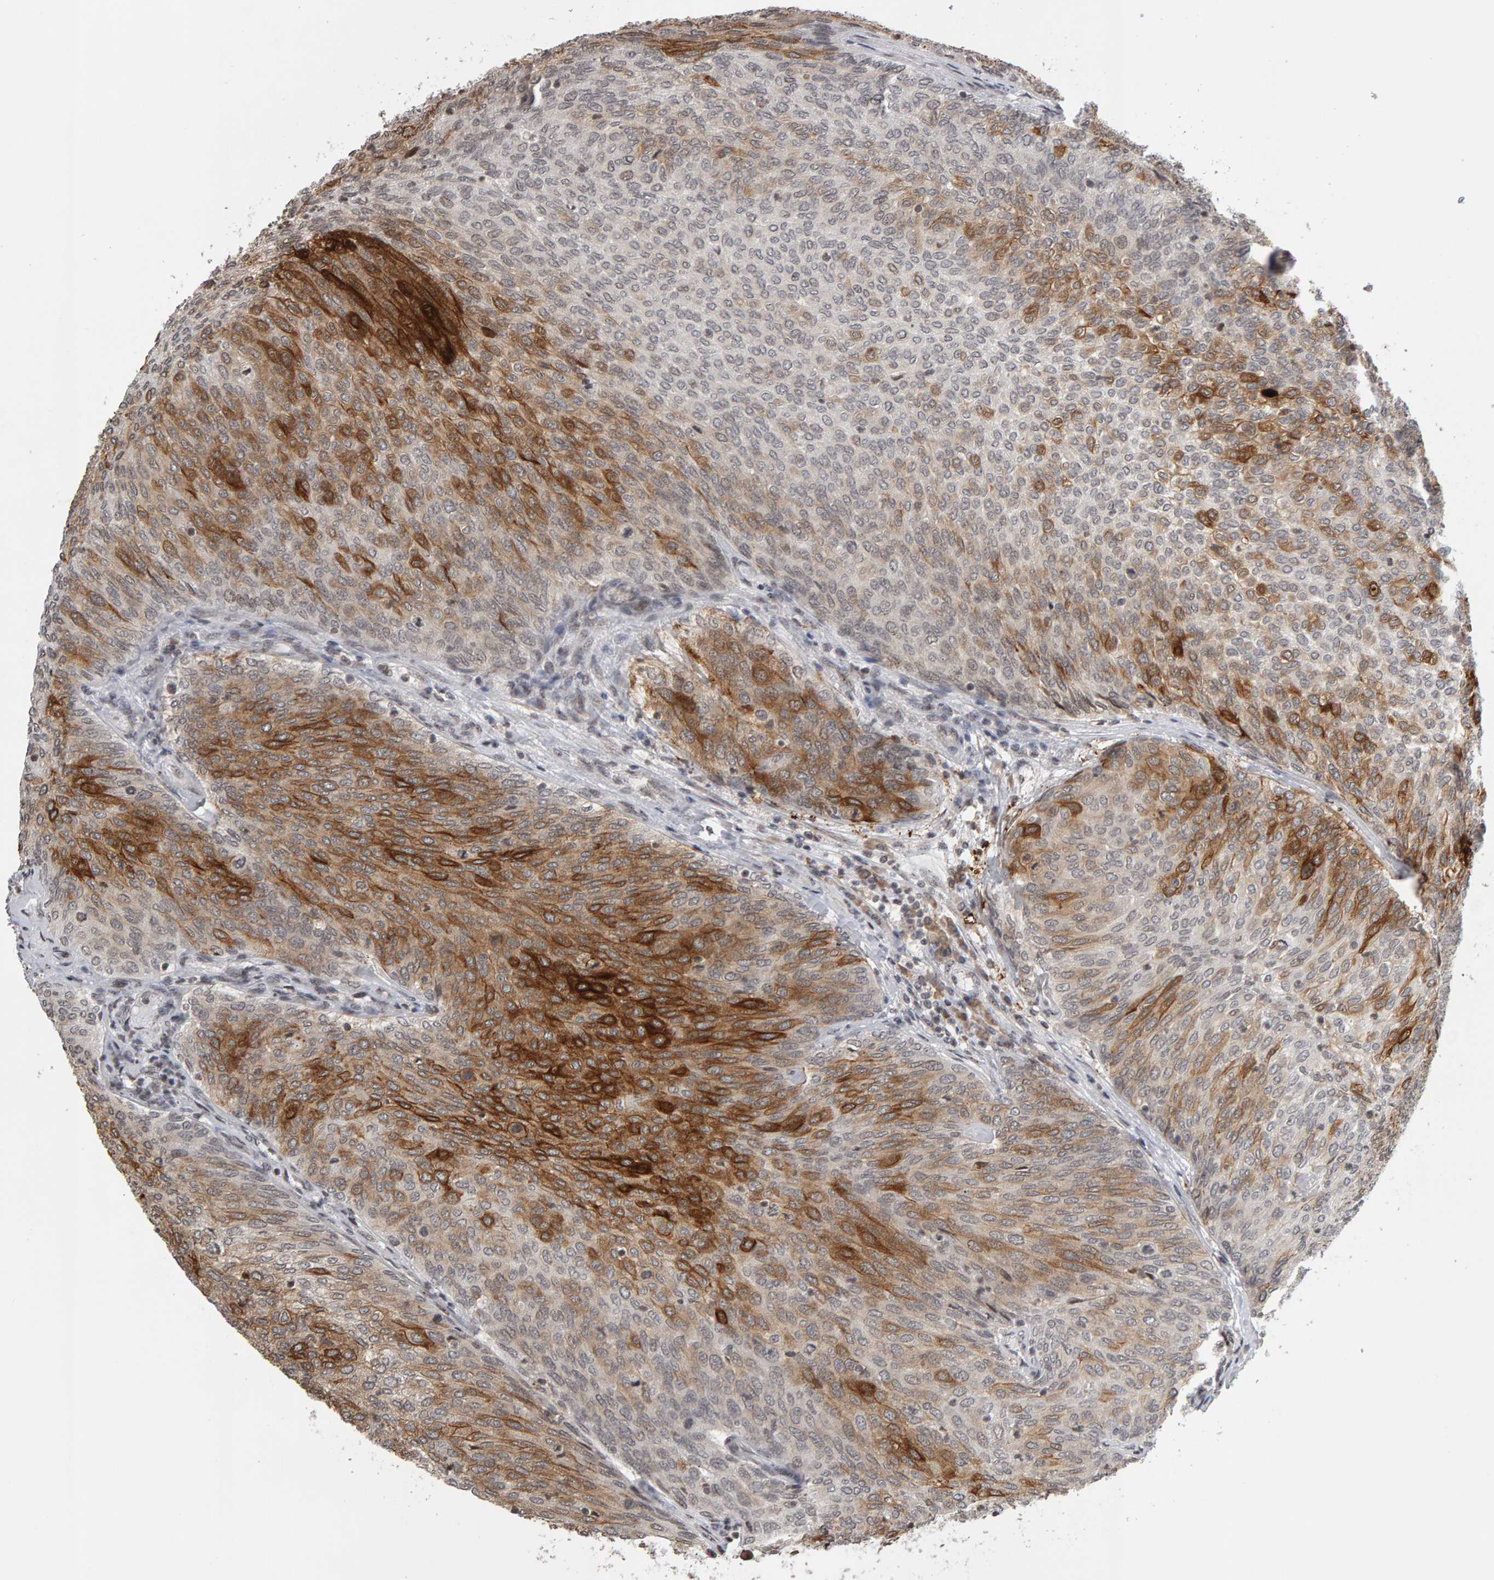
{"staining": {"intensity": "strong", "quantity": "25%-75%", "location": "cytoplasmic/membranous"}, "tissue": "urothelial cancer", "cell_type": "Tumor cells", "image_type": "cancer", "snomed": [{"axis": "morphology", "description": "Urothelial carcinoma, Low grade"}, {"axis": "topography", "description": "Urinary bladder"}], "caption": "A micrograph of human low-grade urothelial carcinoma stained for a protein exhibits strong cytoplasmic/membranous brown staining in tumor cells.", "gene": "TRAM1", "patient": {"sex": "female", "age": 79}}